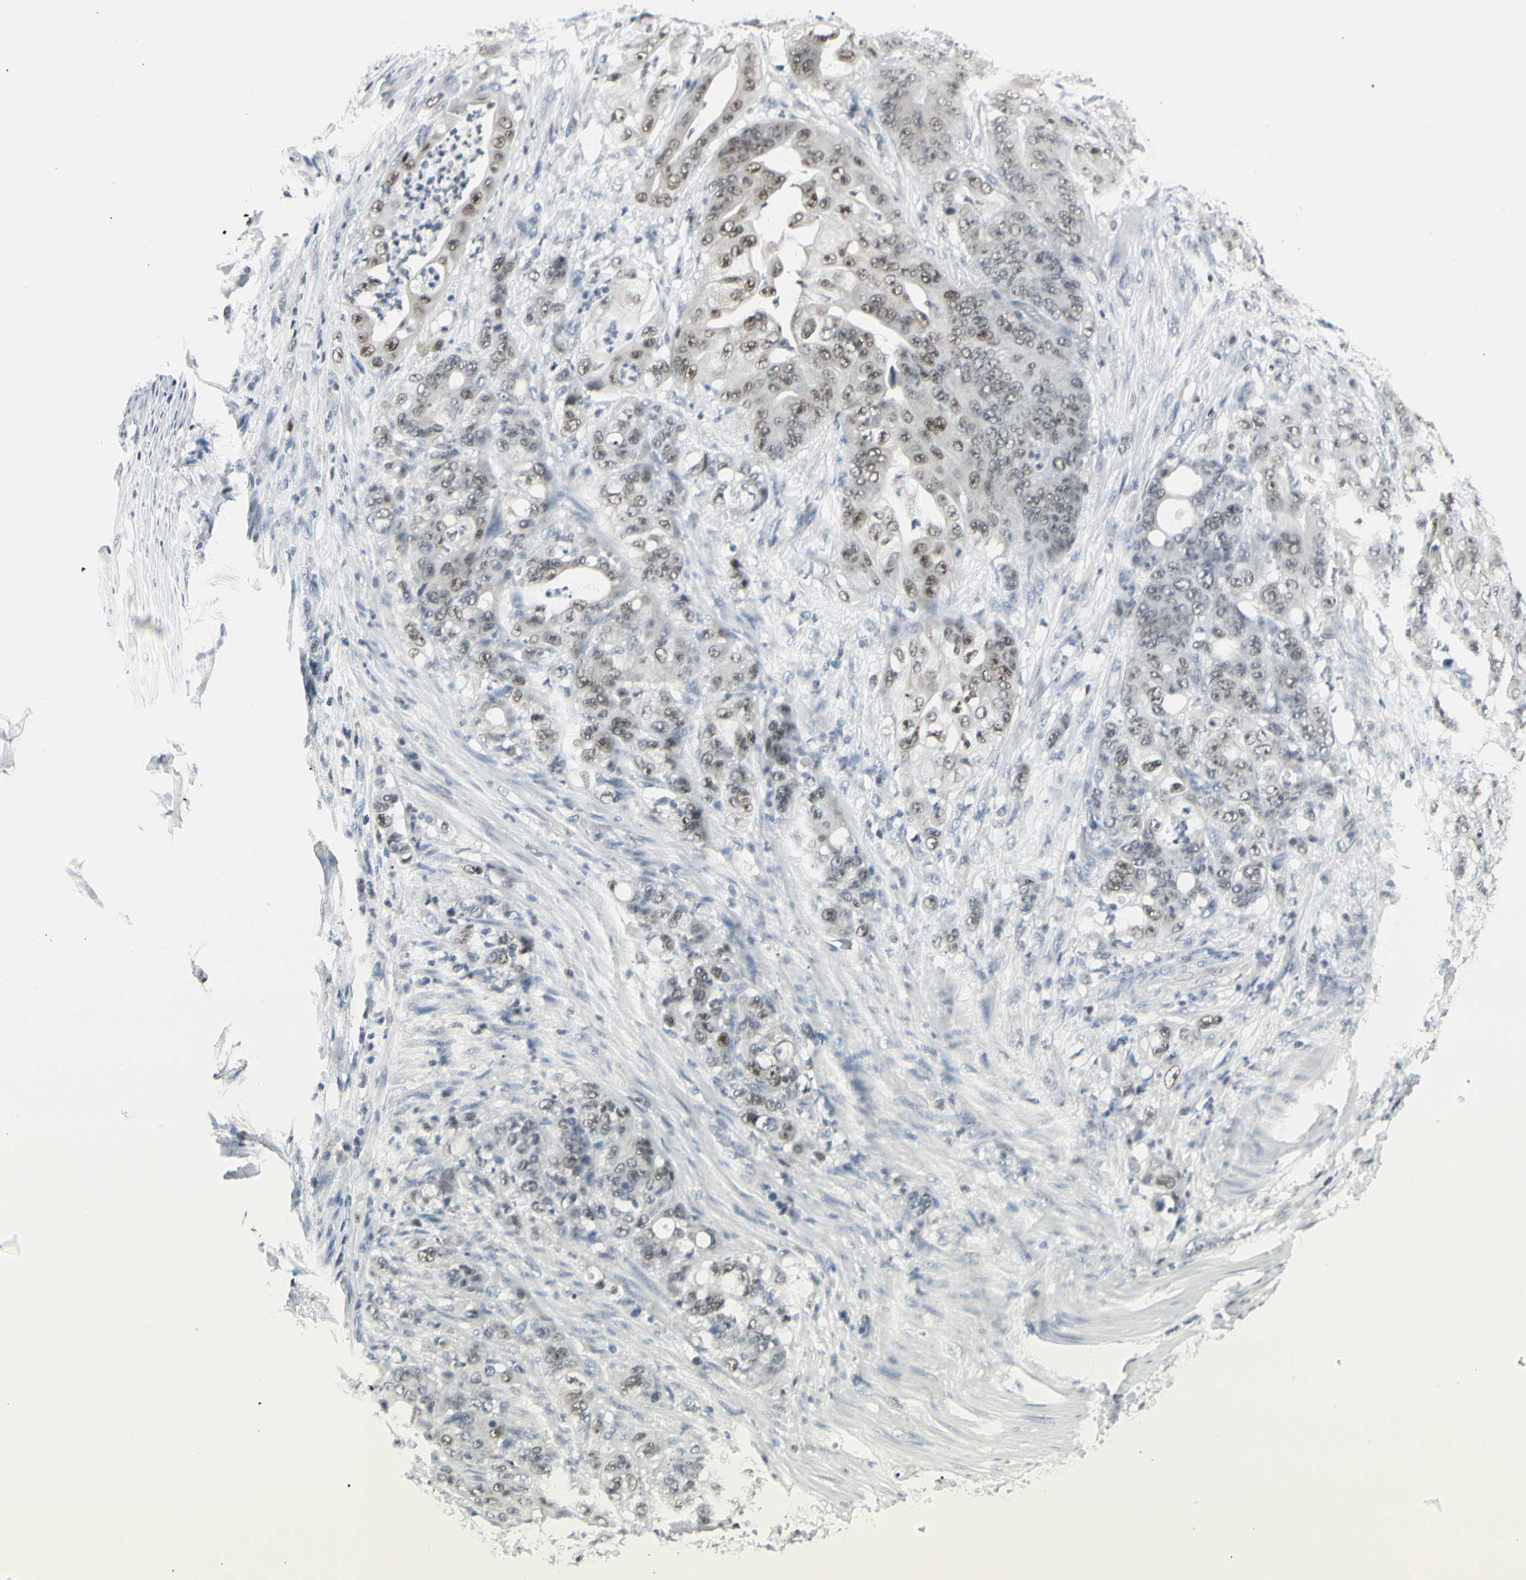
{"staining": {"intensity": "weak", "quantity": "25%-75%", "location": "nuclear"}, "tissue": "stomach cancer", "cell_type": "Tumor cells", "image_type": "cancer", "snomed": [{"axis": "morphology", "description": "Adenocarcinoma, NOS"}, {"axis": "topography", "description": "Stomach"}], "caption": "Immunohistochemistry histopathology image of human stomach cancer stained for a protein (brown), which demonstrates low levels of weak nuclear staining in about 25%-75% of tumor cells.", "gene": "ZBTB7B", "patient": {"sex": "female", "age": 73}}